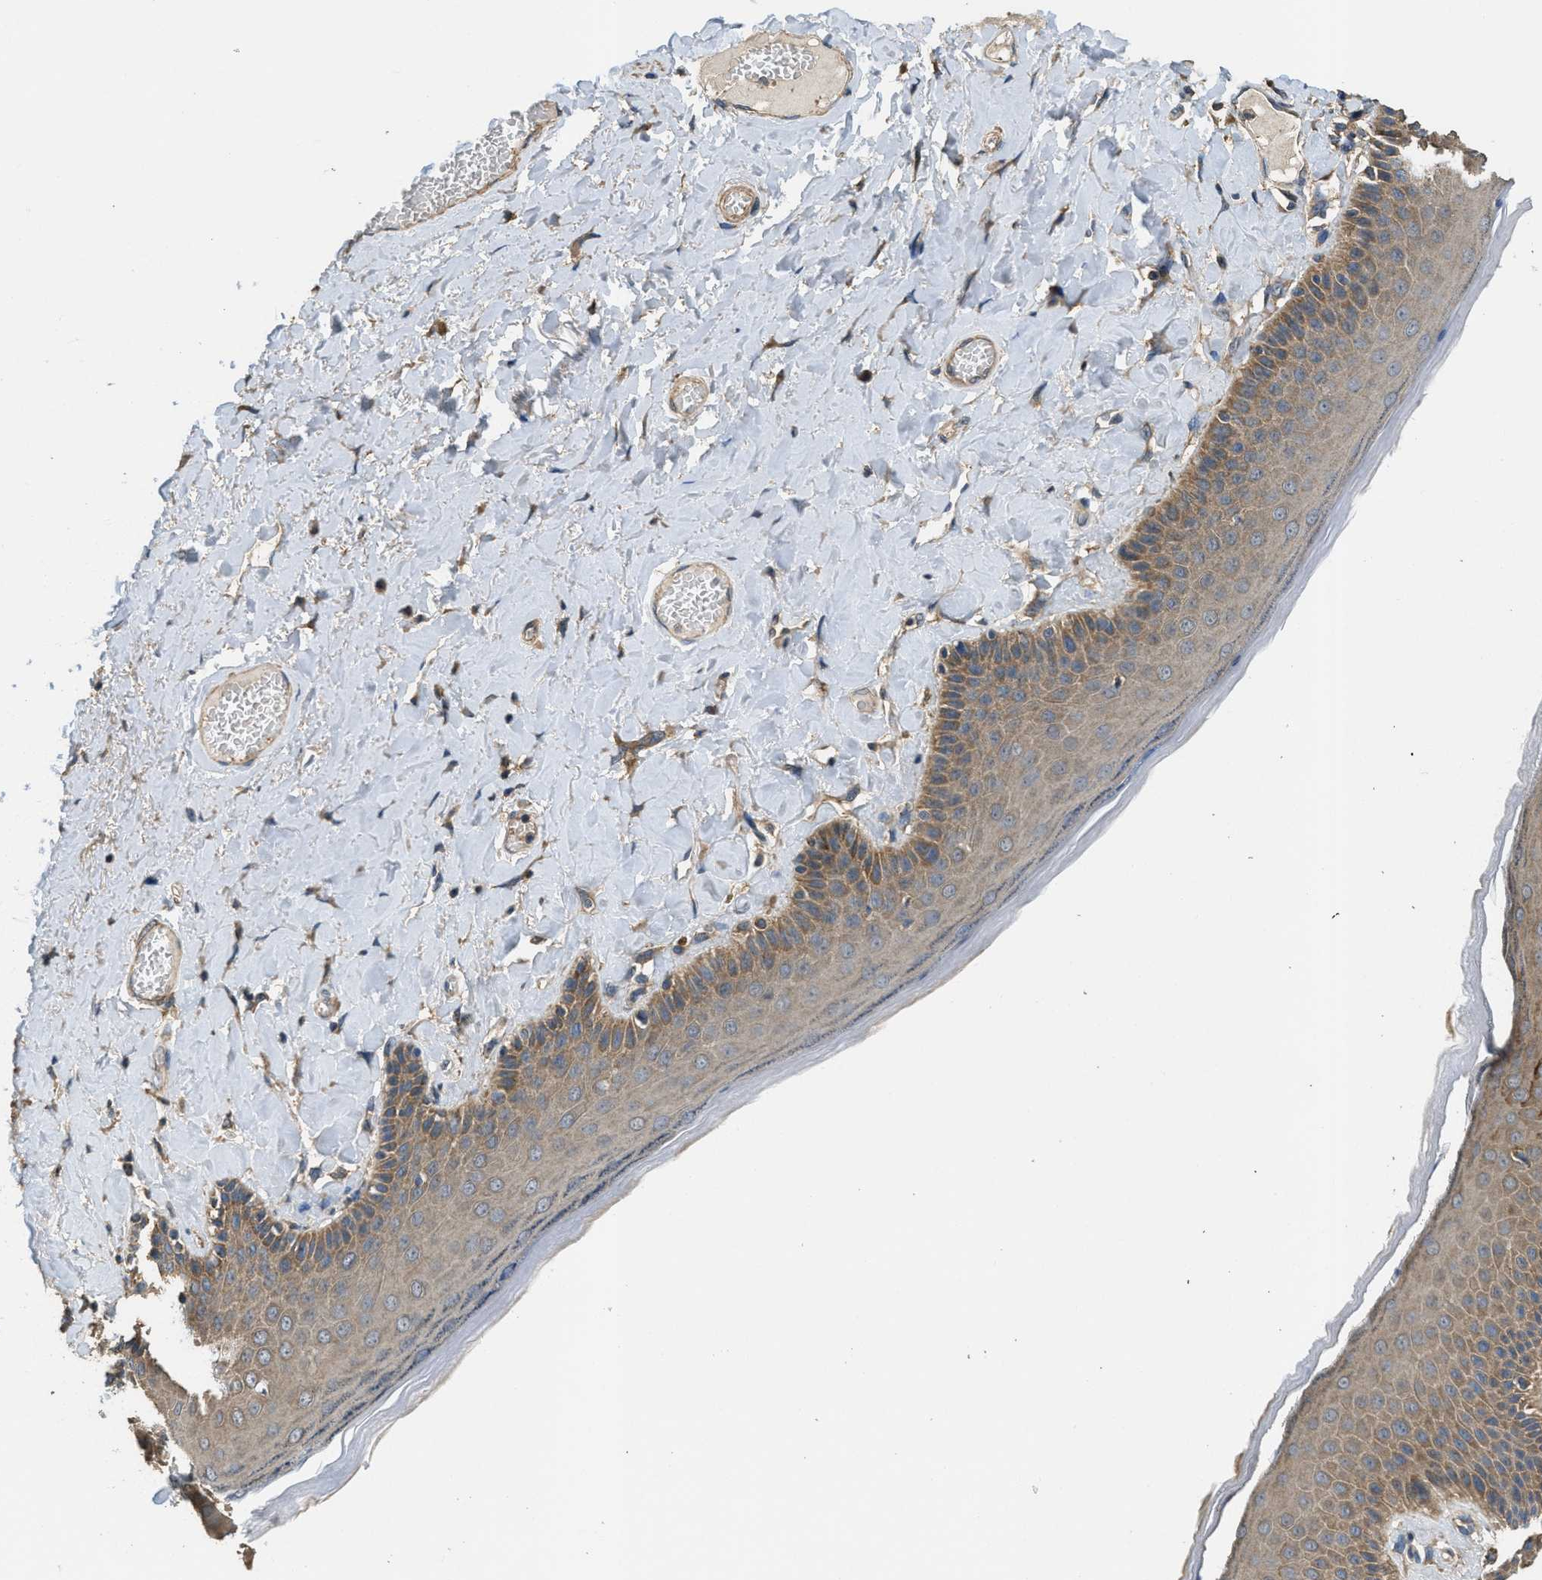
{"staining": {"intensity": "moderate", "quantity": ">75%", "location": "cytoplasmic/membranous"}, "tissue": "skin", "cell_type": "Epidermal cells", "image_type": "normal", "snomed": [{"axis": "morphology", "description": "Normal tissue, NOS"}, {"axis": "topography", "description": "Anal"}], "caption": "Protein staining displays moderate cytoplasmic/membranous staining in approximately >75% of epidermal cells in benign skin. The staining is performed using DAB brown chromogen to label protein expression. The nuclei are counter-stained blue using hematoxylin.", "gene": "THBS2", "patient": {"sex": "male", "age": 69}}